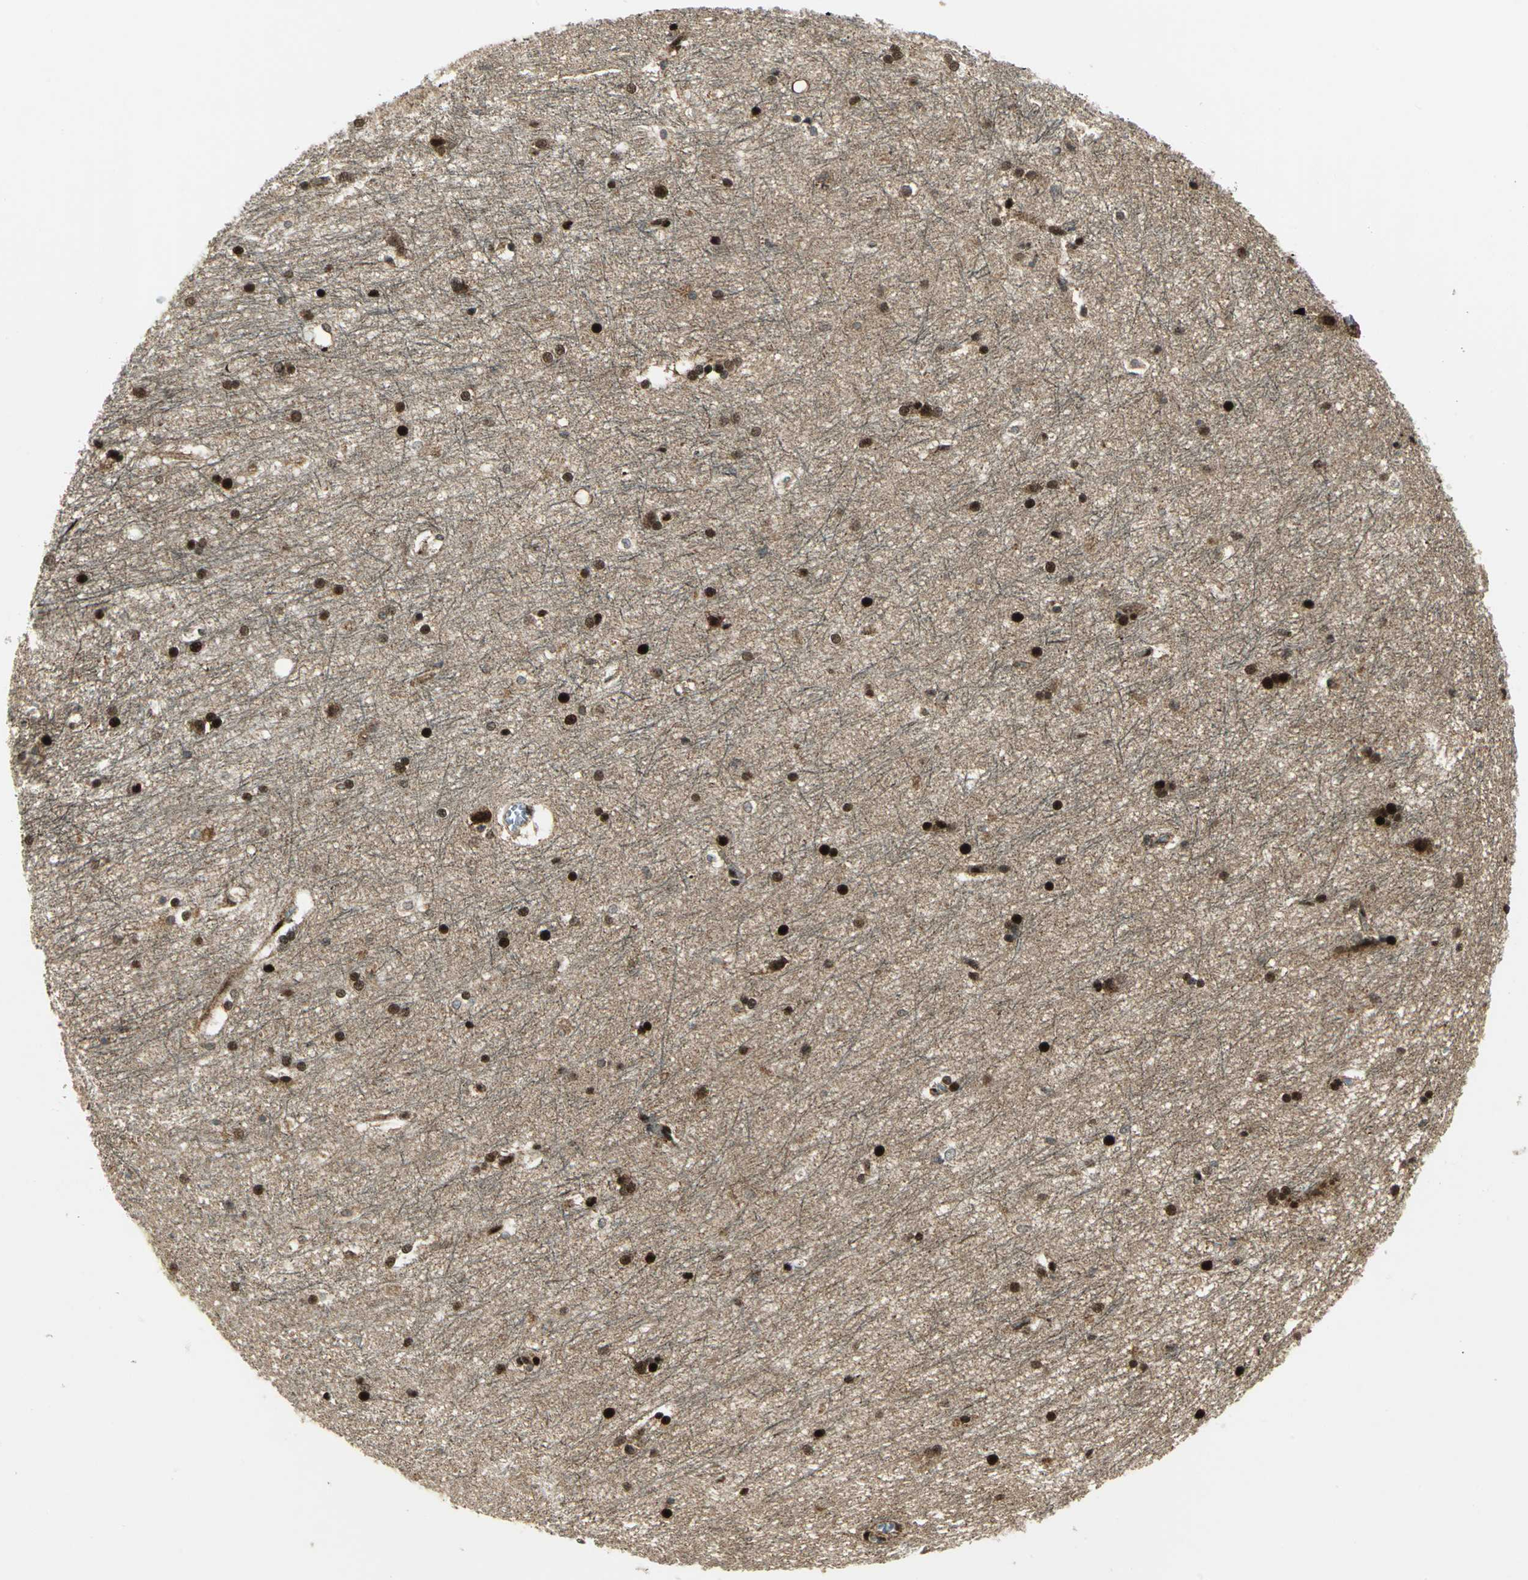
{"staining": {"intensity": "strong", "quantity": ">75%", "location": "cytoplasmic/membranous,nuclear"}, "tissue": "hippocampus", "cell_type": "Glial cells", "image_type": "normal", "snomed": [{"axis": "morphology", "description": "Normal tissue, NOS"}, {"axis": "topography", "description": "Hippocampus"}], "caption": "IHC of unremarkable human hippocampus shows high levels of strong cytoplasmic/membranous,nuclear expression in about >75% of glial cells. (DAB (3,3'-diaminobenzidine) = brown stain, brightfield microscopy at high magnification).", "gene": "COPS5", "patient": {"sex": "female", "age": 19}}